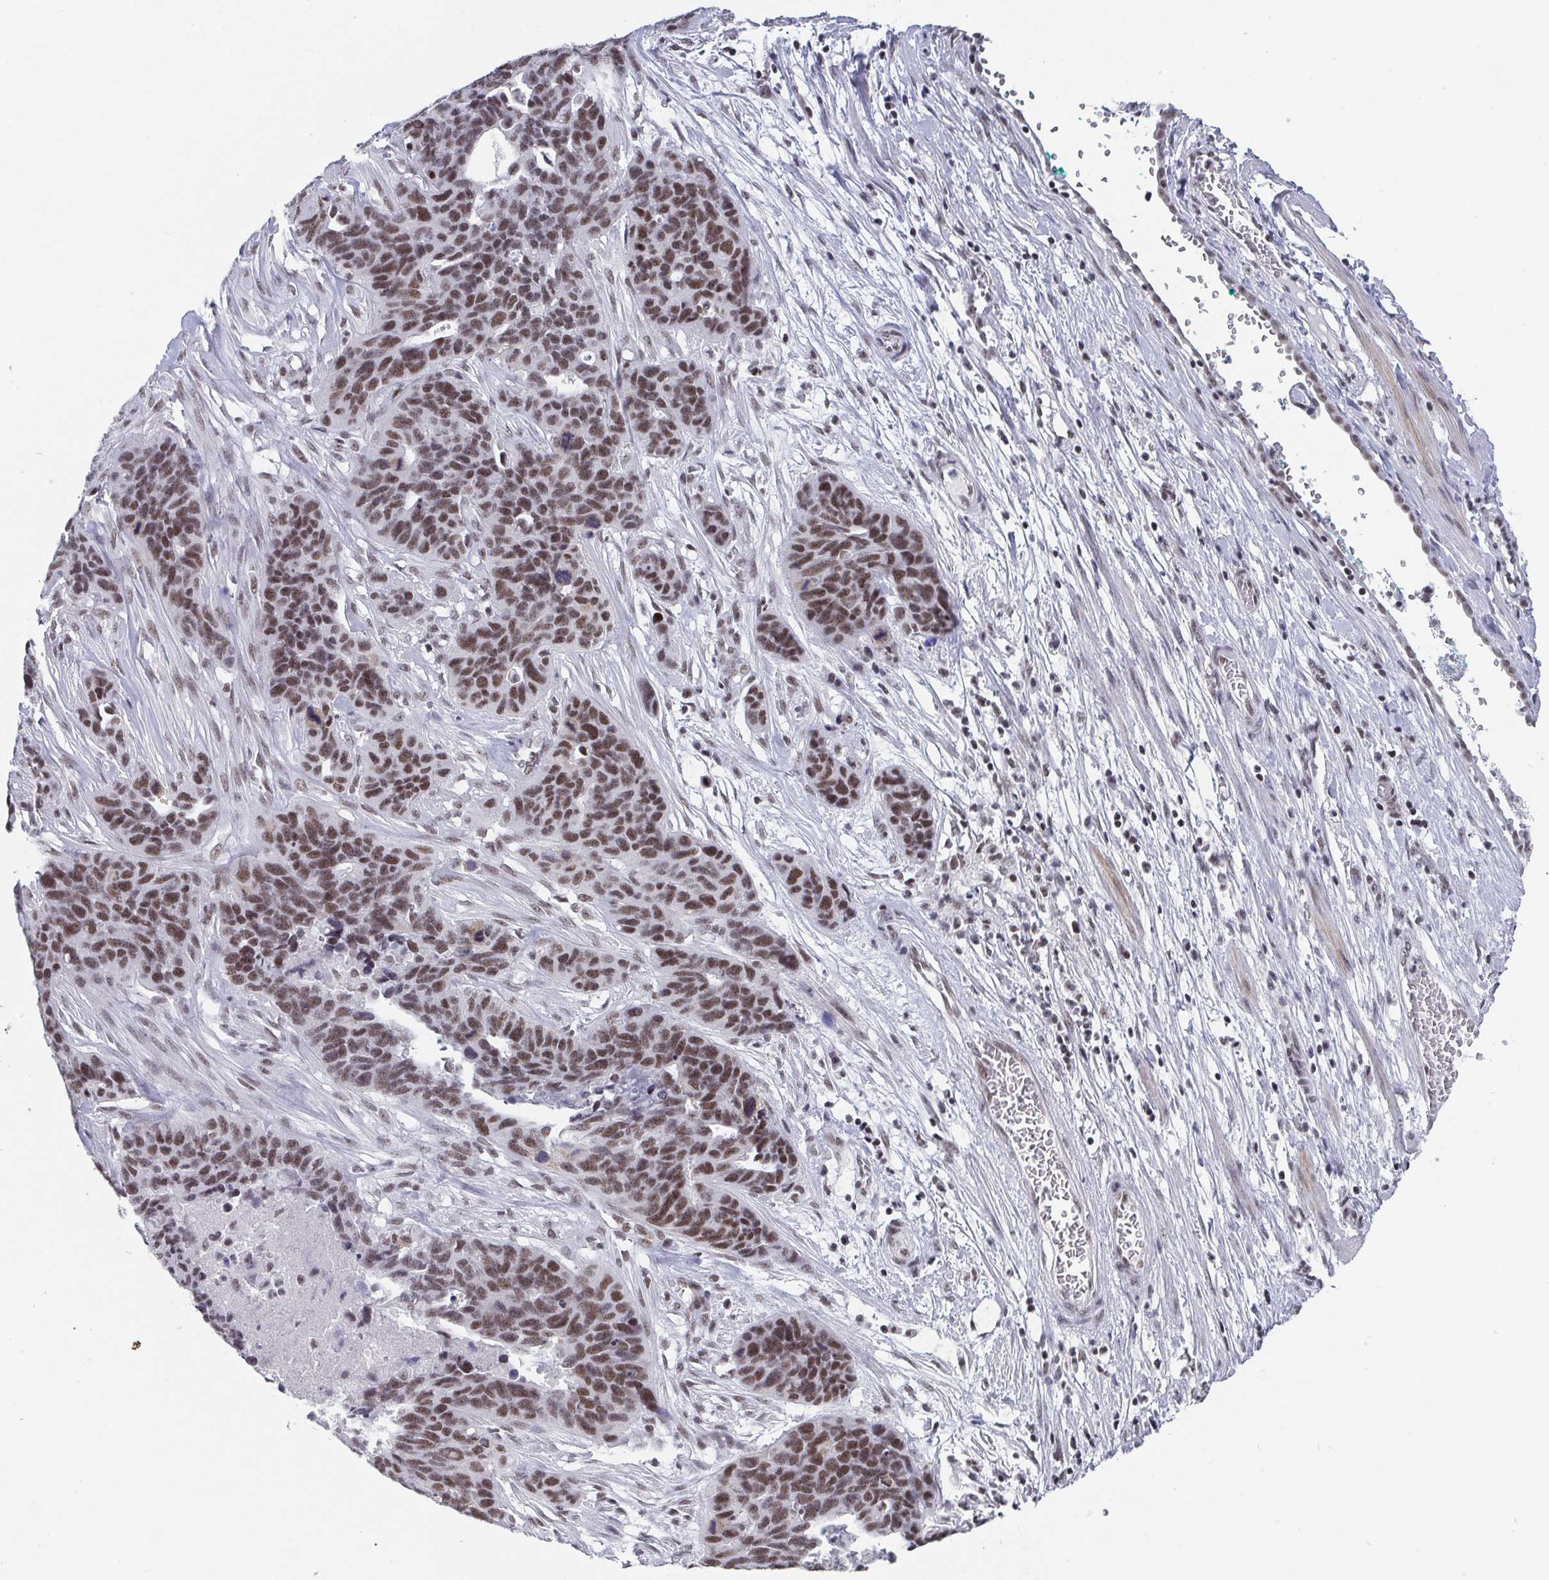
{"staining": {"intensity": "moderate", "quantity": ">75%", "location": "nuclear"}, "tissue": "ovarian cancer", "cell_type": "Tumor cells", "image_type": "cancer", "snomed": [{"axis": "morphology", "description": "Cystadenocarcinoma, serous, NOS"}, {"axis": "topography", "description": "Ovary"}], "caption": "High-power microscopy captured an immunohistochemistry (IHC) image of ovarian cancer (serous cystadenocarcinoma), revealing moderate nuclear positivity in about >75% of tumor cells.", "gene": "CTCF", "patient": {"sex": "female", "age": 64}}